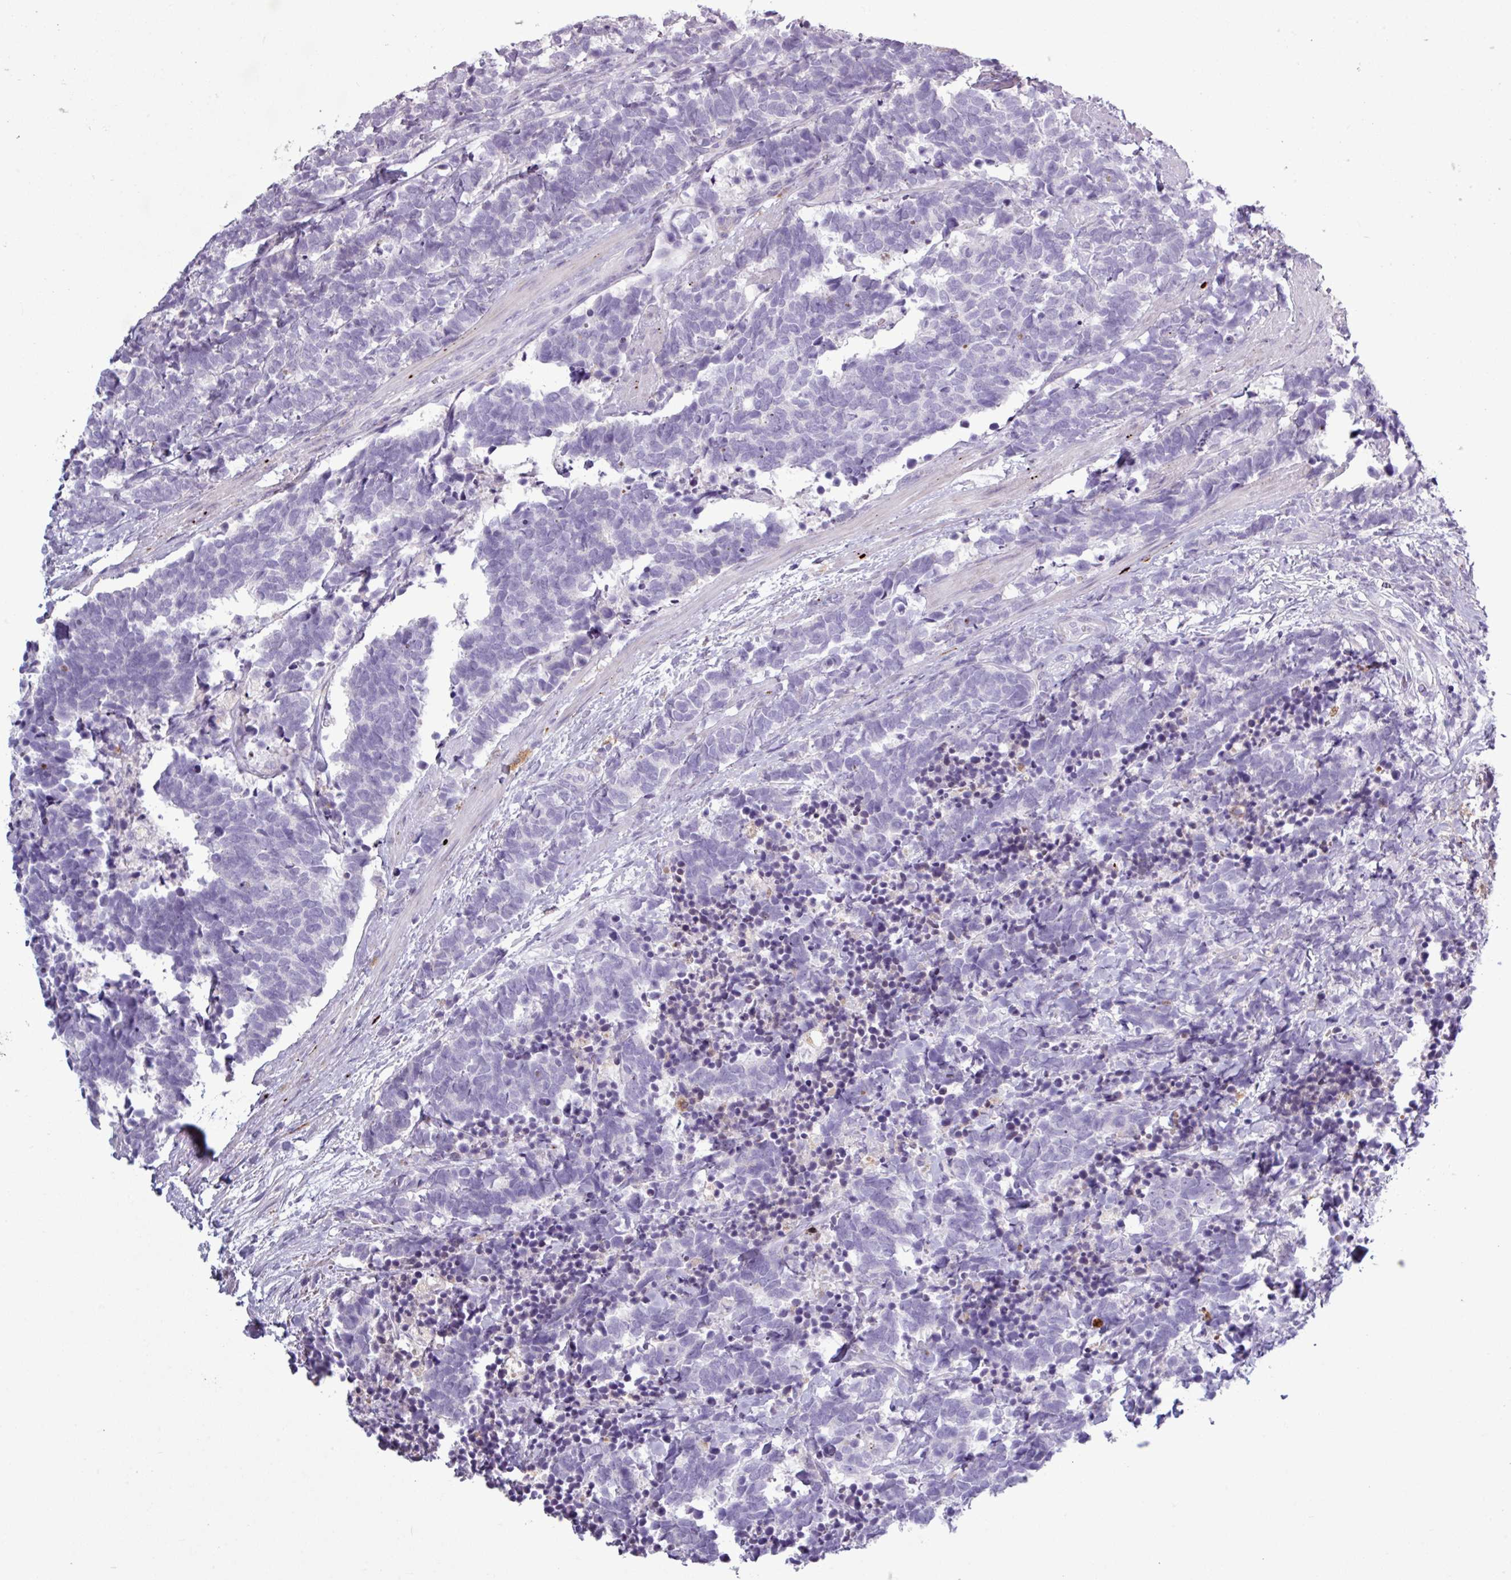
{"staining": {"intensity": "negative", "quantity": "none", "location": "none"}, "tissue": "carcinoid", "cell_type": "Tumor cells", "image_type": "cancer", "snomed": [{"axis": "morphology", "description": "Carcinoma, NOS"}, {"axis": "morphology", "description": "Carcinoid, malignant, NOS"}, {"axis": "topography", "description": "Prostate"}], "caption": "High power microscopy photomicrograph of an IHC image of carcinoid, revealing no significant staining in tumor cells.", "gene": "C4B", "patient": {"sex": "male", "age": 57}}